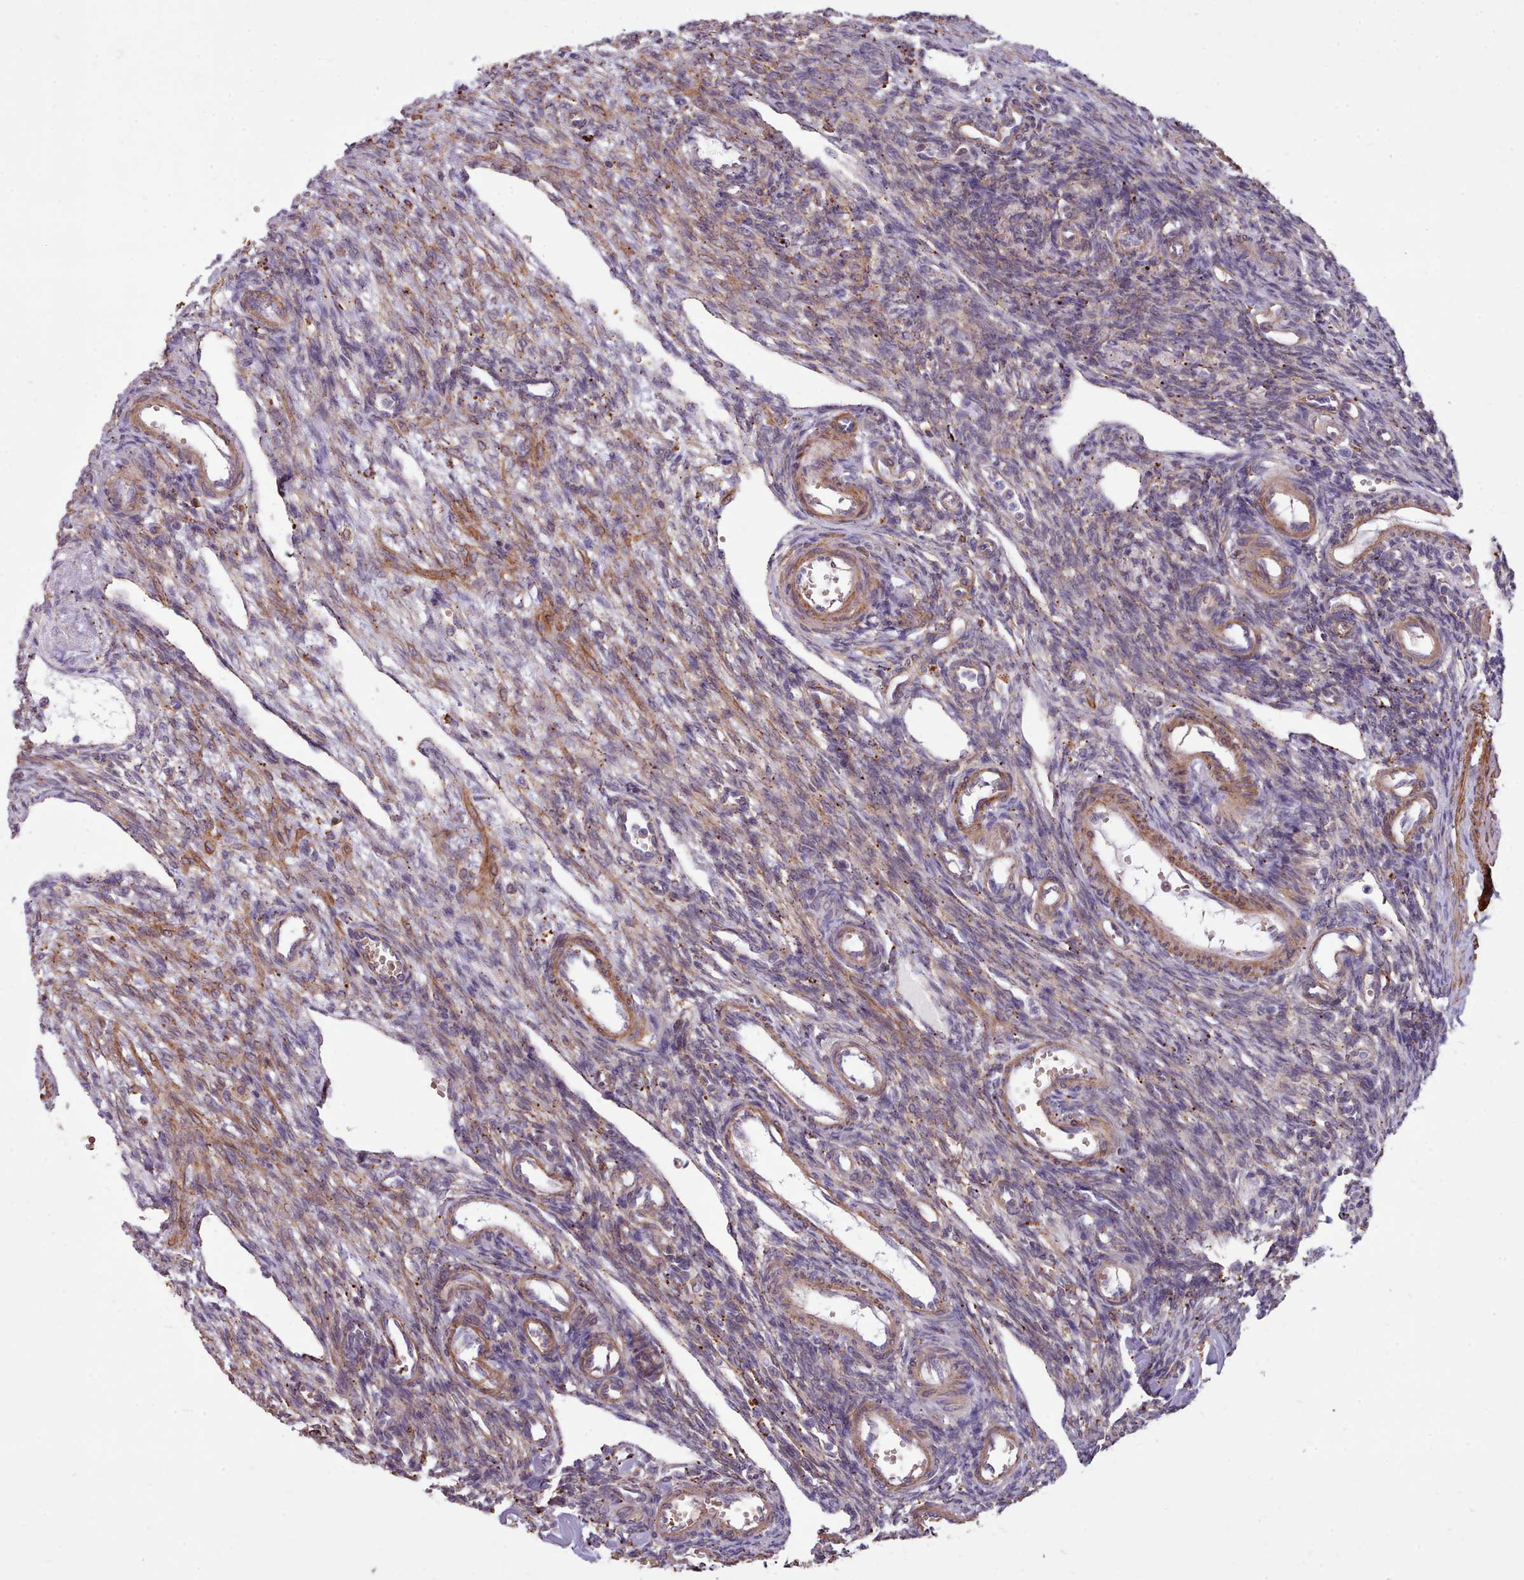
{"staining": {"intensity": "moderate", "quantity": "25%-75%", "location": "cytoplasmic/membranous"}, "tissue": "ovary", "cell_type": "Follicle cells", "image_type": "normal", "snomed": [{"axis": "morphology", "description": "Normal tissue, NOS"}, {"axis": "morphology", "description": "Cyst, NOS"}, {"axis": "topography", "description": "Ovary"}], "caption": "IHC (DAB (3,3'-diaminobenzidine)) staining of unremarkable human ovary displays moderate cytoplasmic/membranous protein expression in approximately 25%-75% of follicle cells.", "gene": "PACSIN3", "patient": {"sex": "female", "age": 33}}